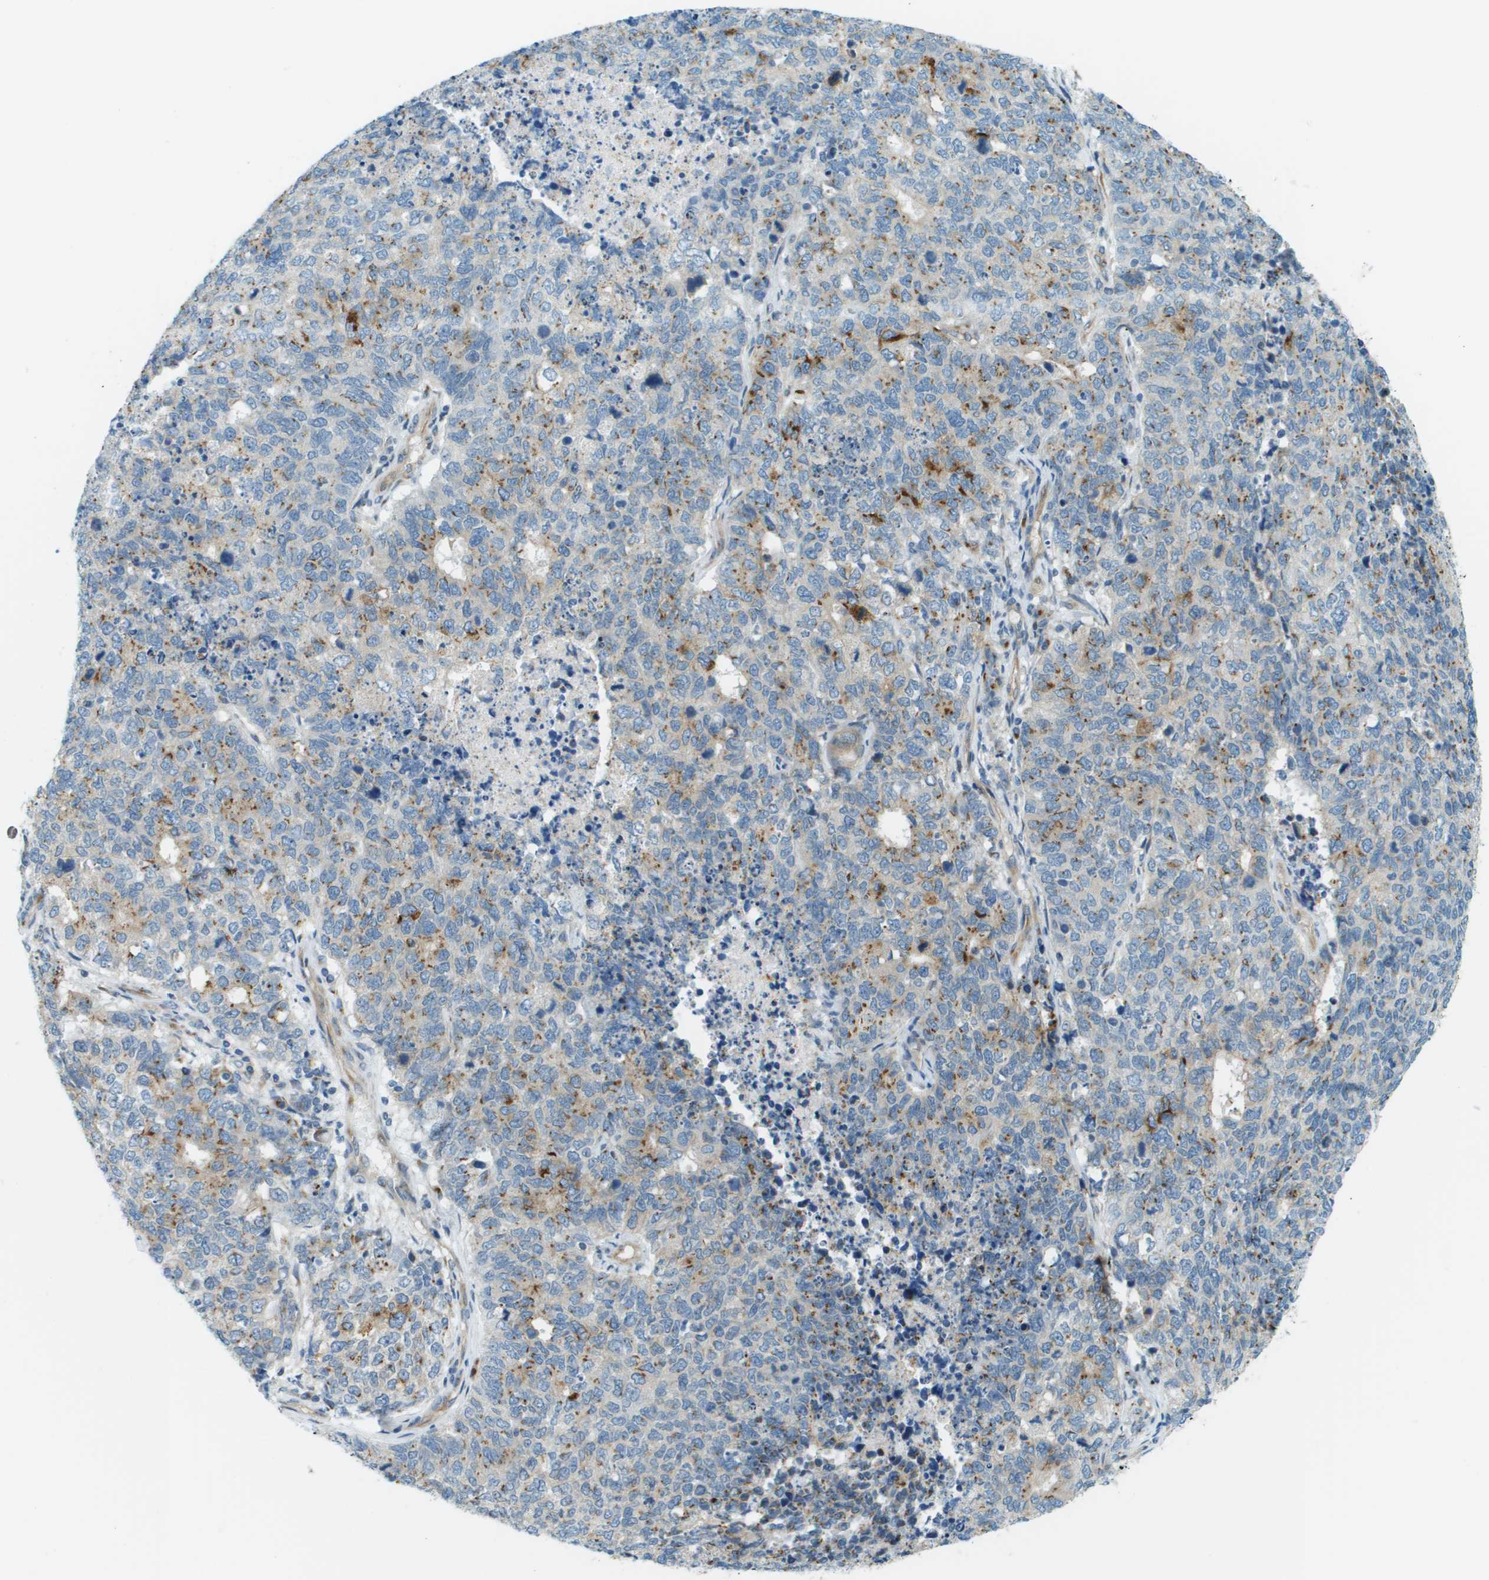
{"staining": {"intensity": "moderate", "quantity": "<25%", "location": "cytoplasmic/membranous"}, "tissue": "cervical cancer", "cell_type": "Tumor cells", "image_type": "cancer", "snomed": [{"axis": "morphology", "description": "Squamous cell carcinoma, NOS"}, {"axis": "topography", "description": "Cervix"}], "caption": "Protein analysis of cervical cancer (squamous cell carcinoma) tissue demonstrates moderate cytoplasmic/membranous expression in about <25% of tumor cells. Using DAB (brown) and hematoxylin (blue) stains, captured at high magnification using brightfield microscopy.", "gene": "ACBD3", "patient": {"sex": "female", "age": 63}}